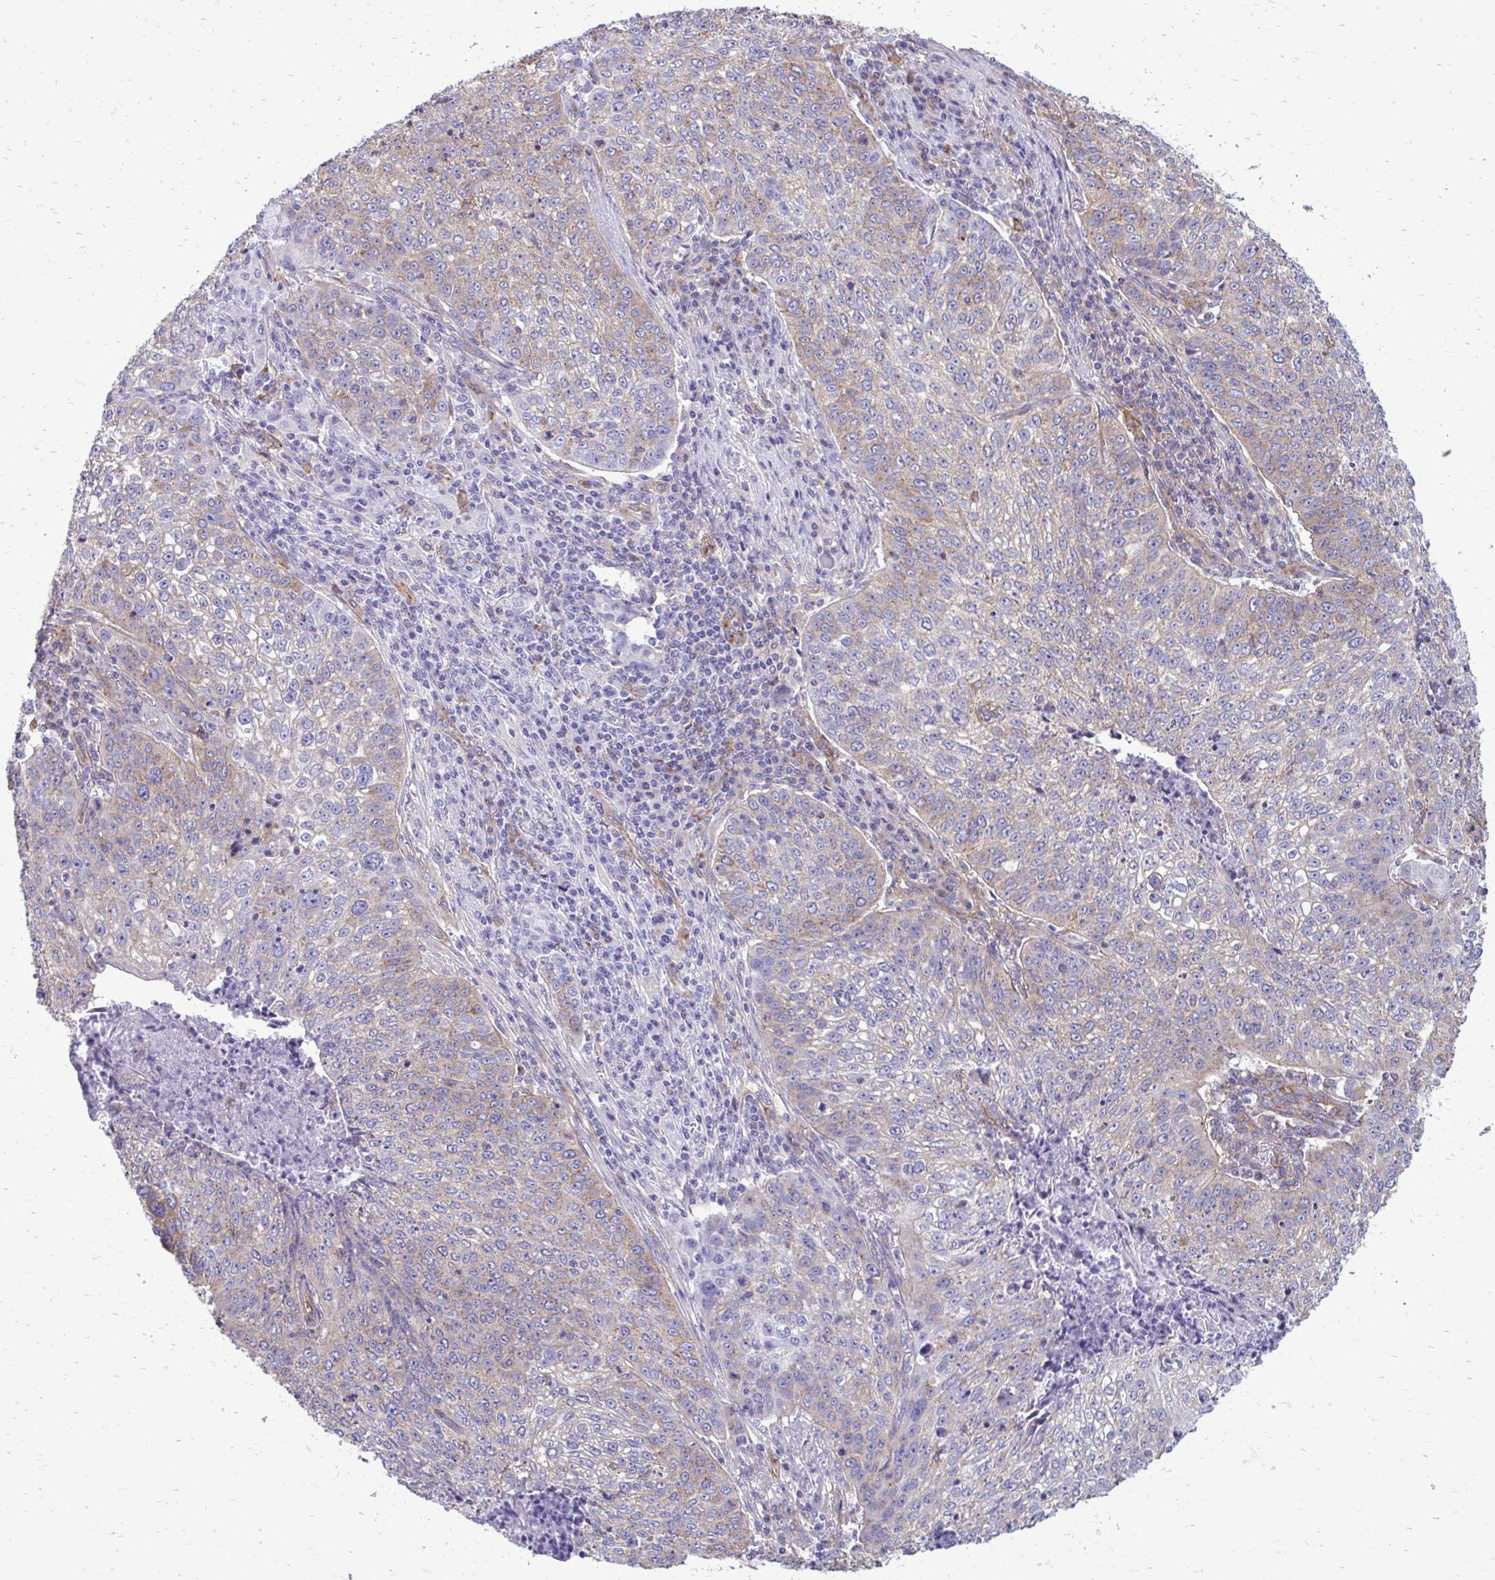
{"staining": {"intensity": "moderate", "quantity": "25%-75%", "location": "cytoplasmic/membranous"}, "tissue": "lung cancer", "cell_type": "Tumor cells", "image_type": "cancer", "snomed": [{"axis": "morphology", "description": "Squamous cell carcinoma, NOS"}, {"axis": "topography", "description": "Lung"}], "caption": "Immunohistochemistry (IHC) photomicrograph of human lung cancer stained for a protein (brown), which demonstrates medium levels of moderate cytoplasmic/membranous staining in approximately 25%-75% of tumor cells.", "gene": "CLTA", "patient": {"sex": "male", "age": 63}}